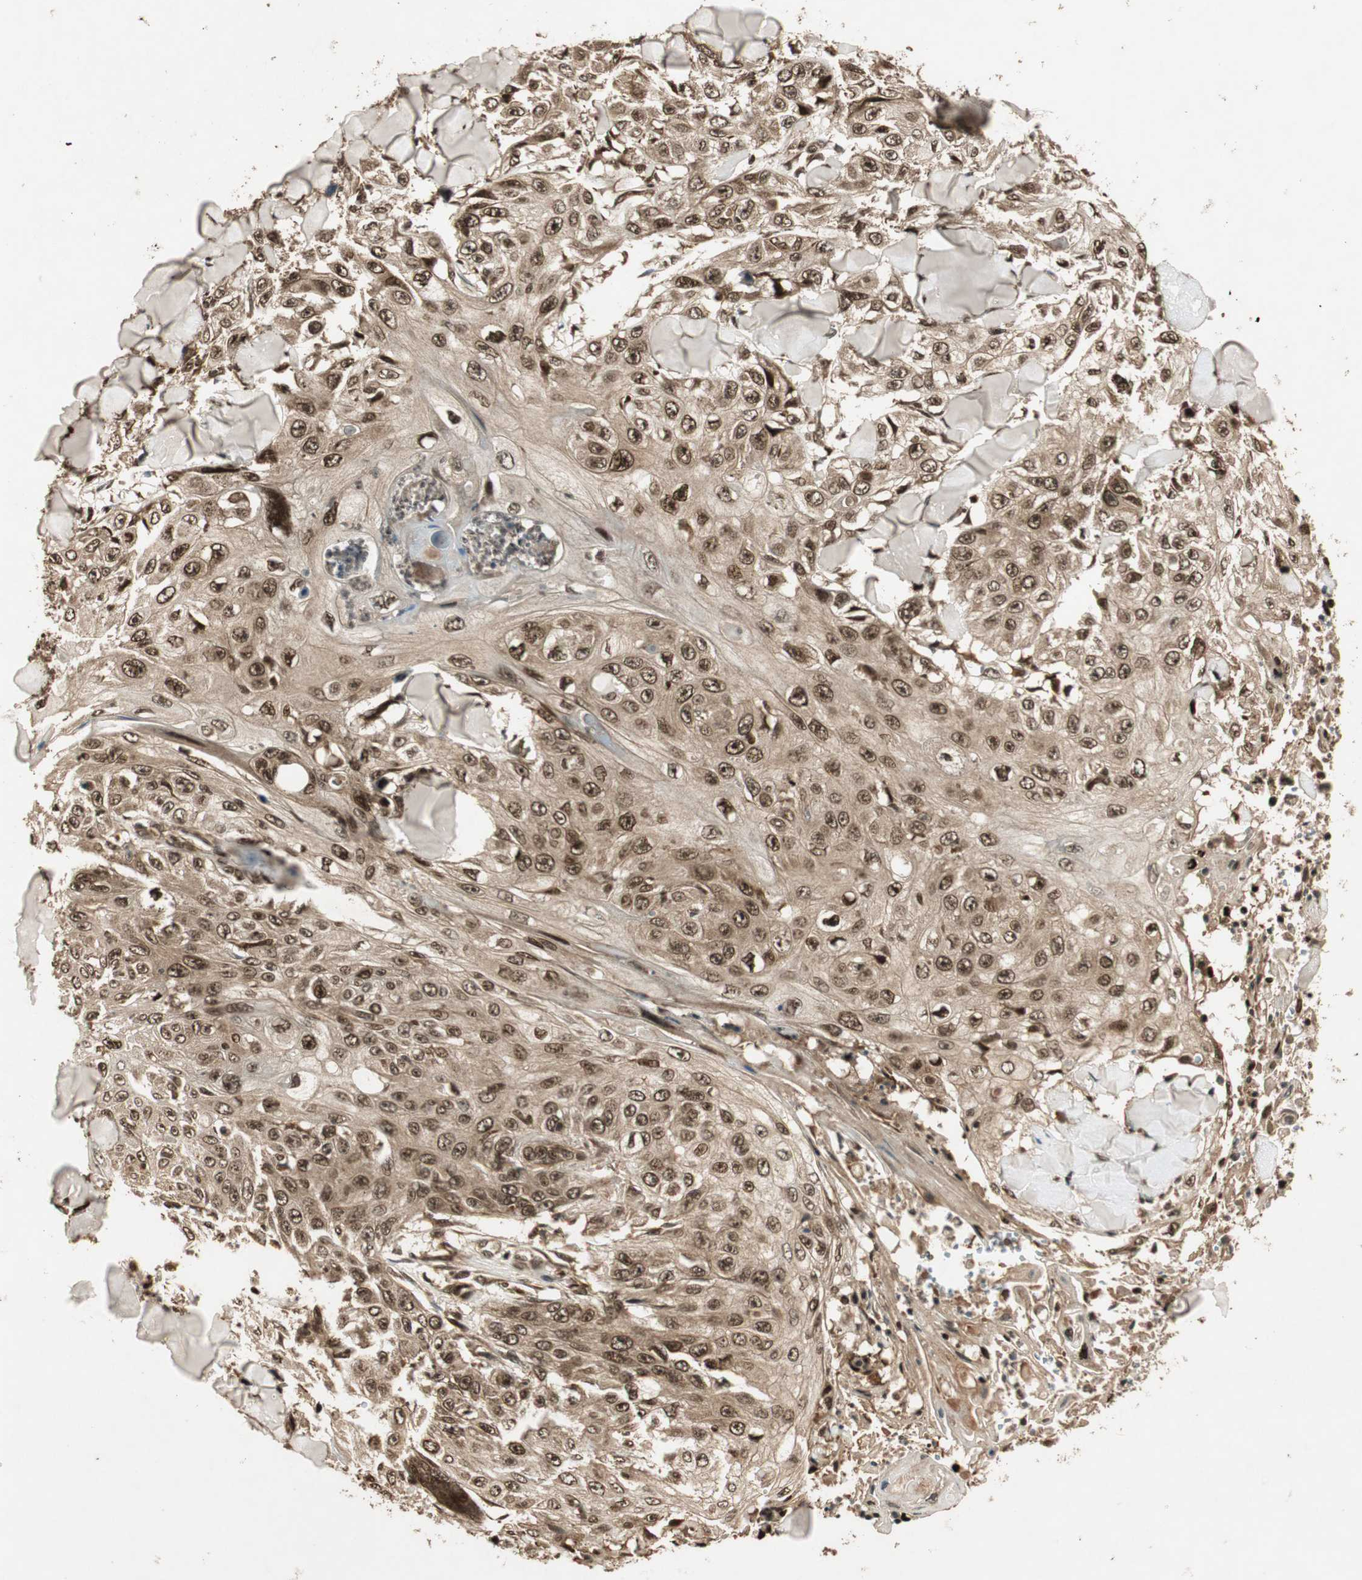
{"staining": {"intensity": "strong", "quantity": ">75%", "location": "cytoplasmic/membranous,nuclear"}, "tissue": "skin cancer", "cell_type": "Tumor cells", "image_type": "cancer", "snomed": [{"axis": "morphology", "description": "Squamous cell carcinoma, NOS"}, {"axis": "topography", "description": "Skin"}], "caption": "Immunohistochemical staining of squamous cell carcinoma (skin) exhibits high levels of strong cytoplasmic/membranous and nuclear protein expression in about >75% of tumor cells.", "gene": "RPA3", "patient": {"sex": "male", "age": 86}}